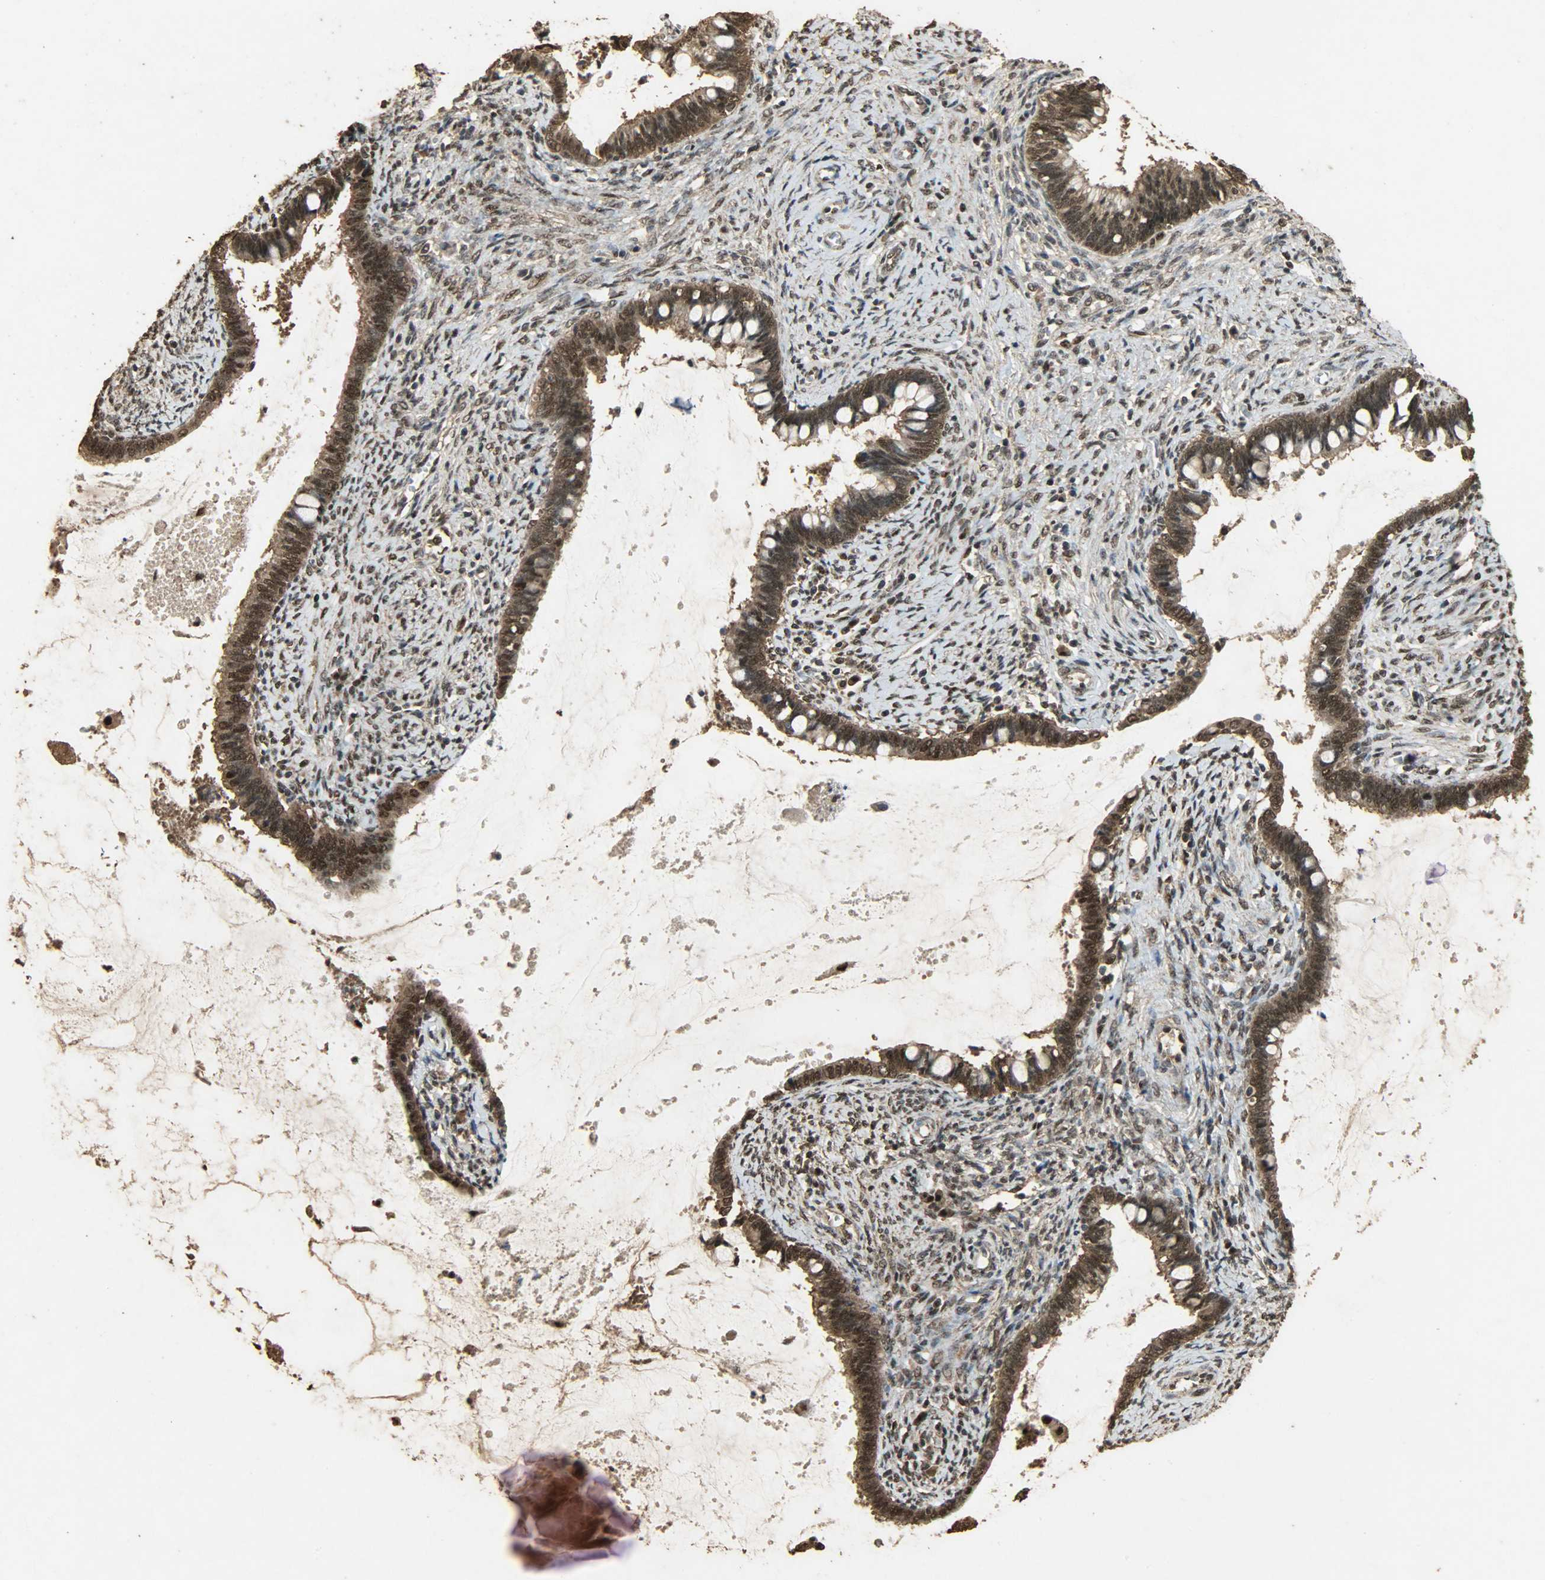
{"staining": {"intensity": "strong", "quantity": ">75%", "location": "cytoplasmic/membranous,nuclear"}, "tissue": "cervical cancer", "cell_type": "Tumor cells", "image_type": "cancer", "snomed": [{"axis": "morphology", "description": "Adenocarcinoma, NOS"}, {"axis": "topography", "description": "Cervix"}], "caption": "A histopathology image of adenocarcinoma (cervical) stained for a protein demonstrates strong cytoplasmic/membranous and nuclear brown staining in tumor cells.", "gene": "CCNT2", "patient": {"sex": "female", "age": 44}}